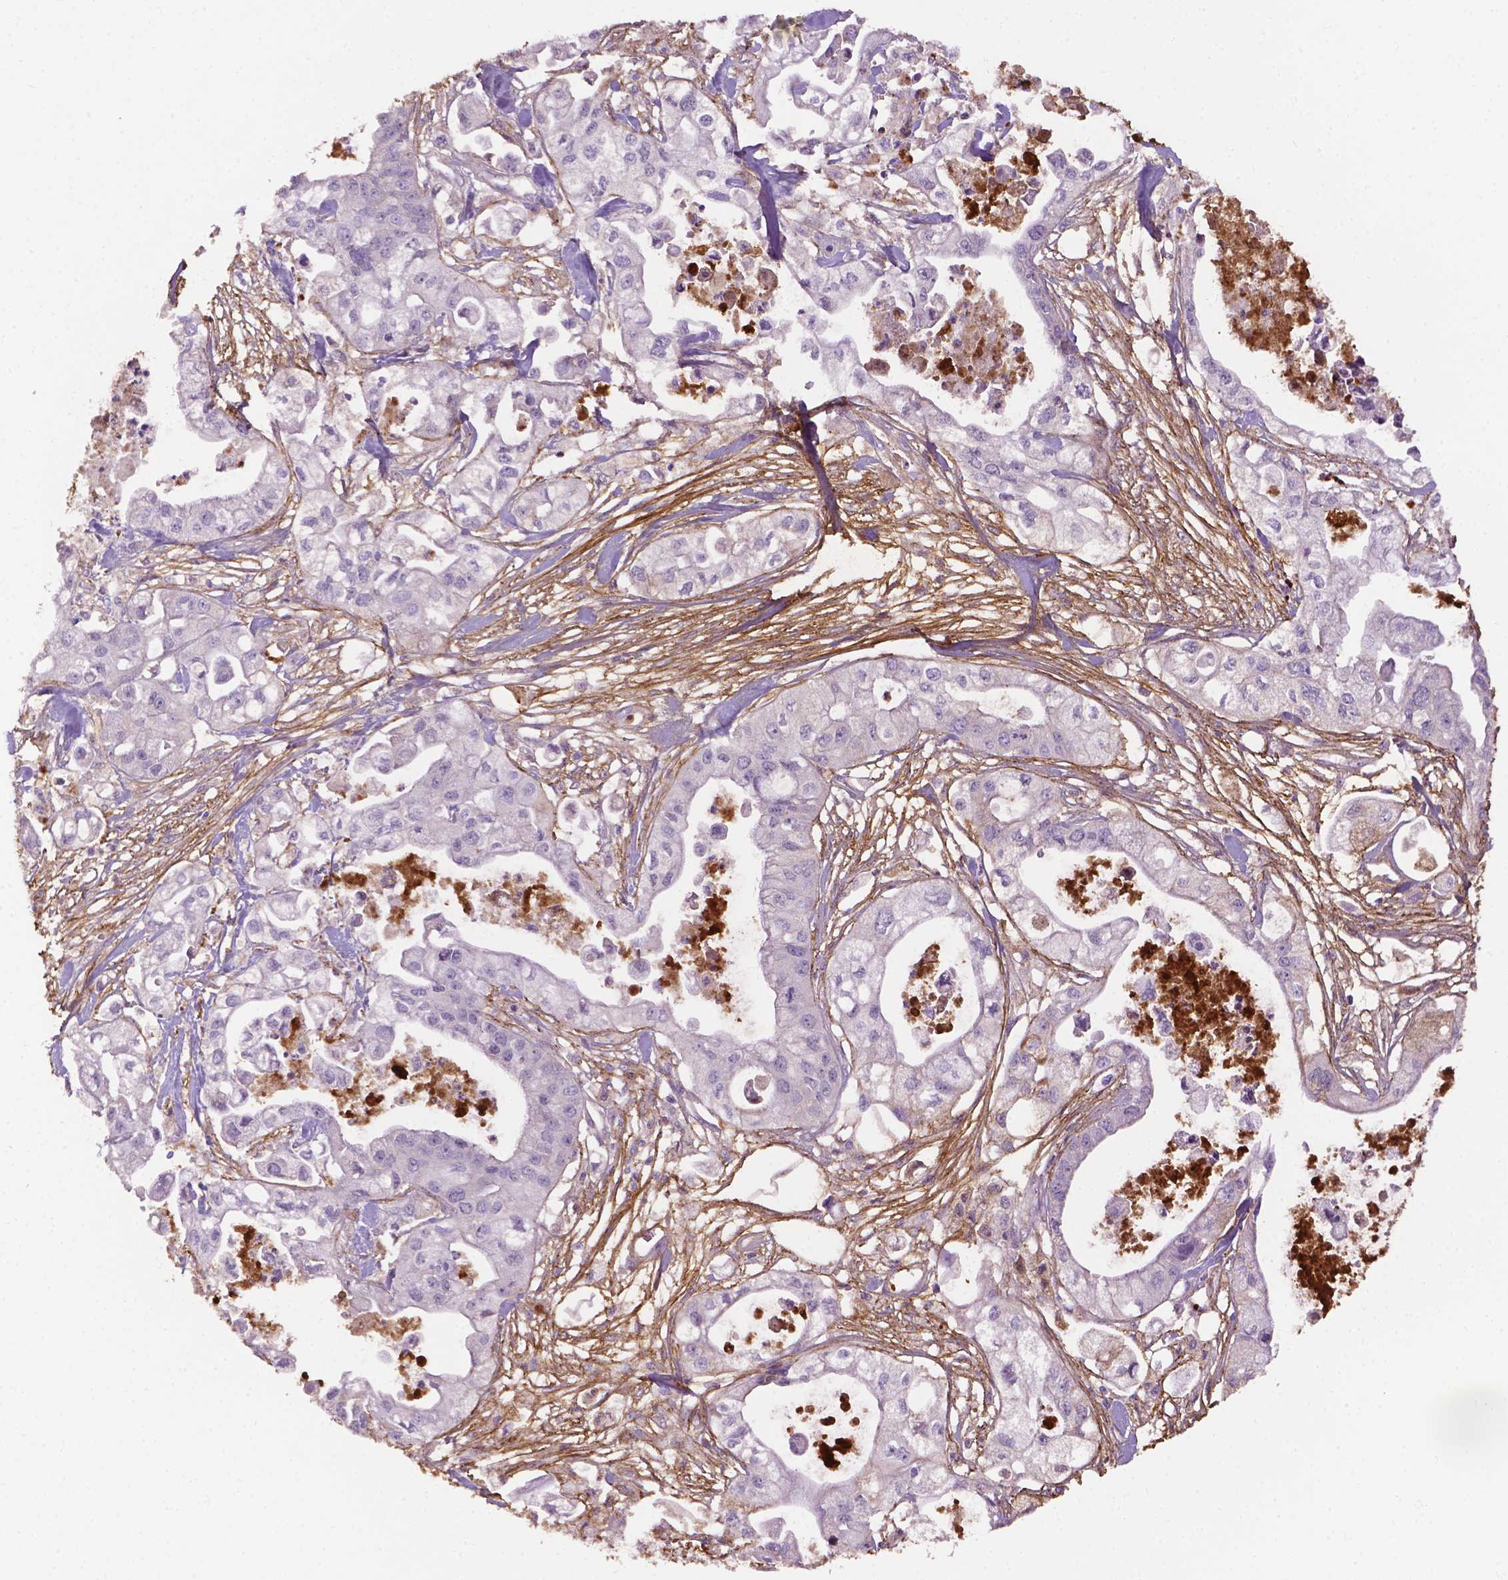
{"staining": {"intensity": "negative", "quantity": "none", "location": "none"}, "tissue": "pancreatic cancer", "cell_type": "Tumor cells", "image_type": "cancer", "snomed": [{"axis": "morphology", "description": "Adenocarcinoma, NOS"}, {"axis": "topography", "description": "Pancreas"}], "caption": "Immunohistochemistry (IHC) of adenocarcinoma (pancreatic) displays no expression in tumor cells.", "gene": "FBLN1", "patient": {"sex": "male", "age": 70}}